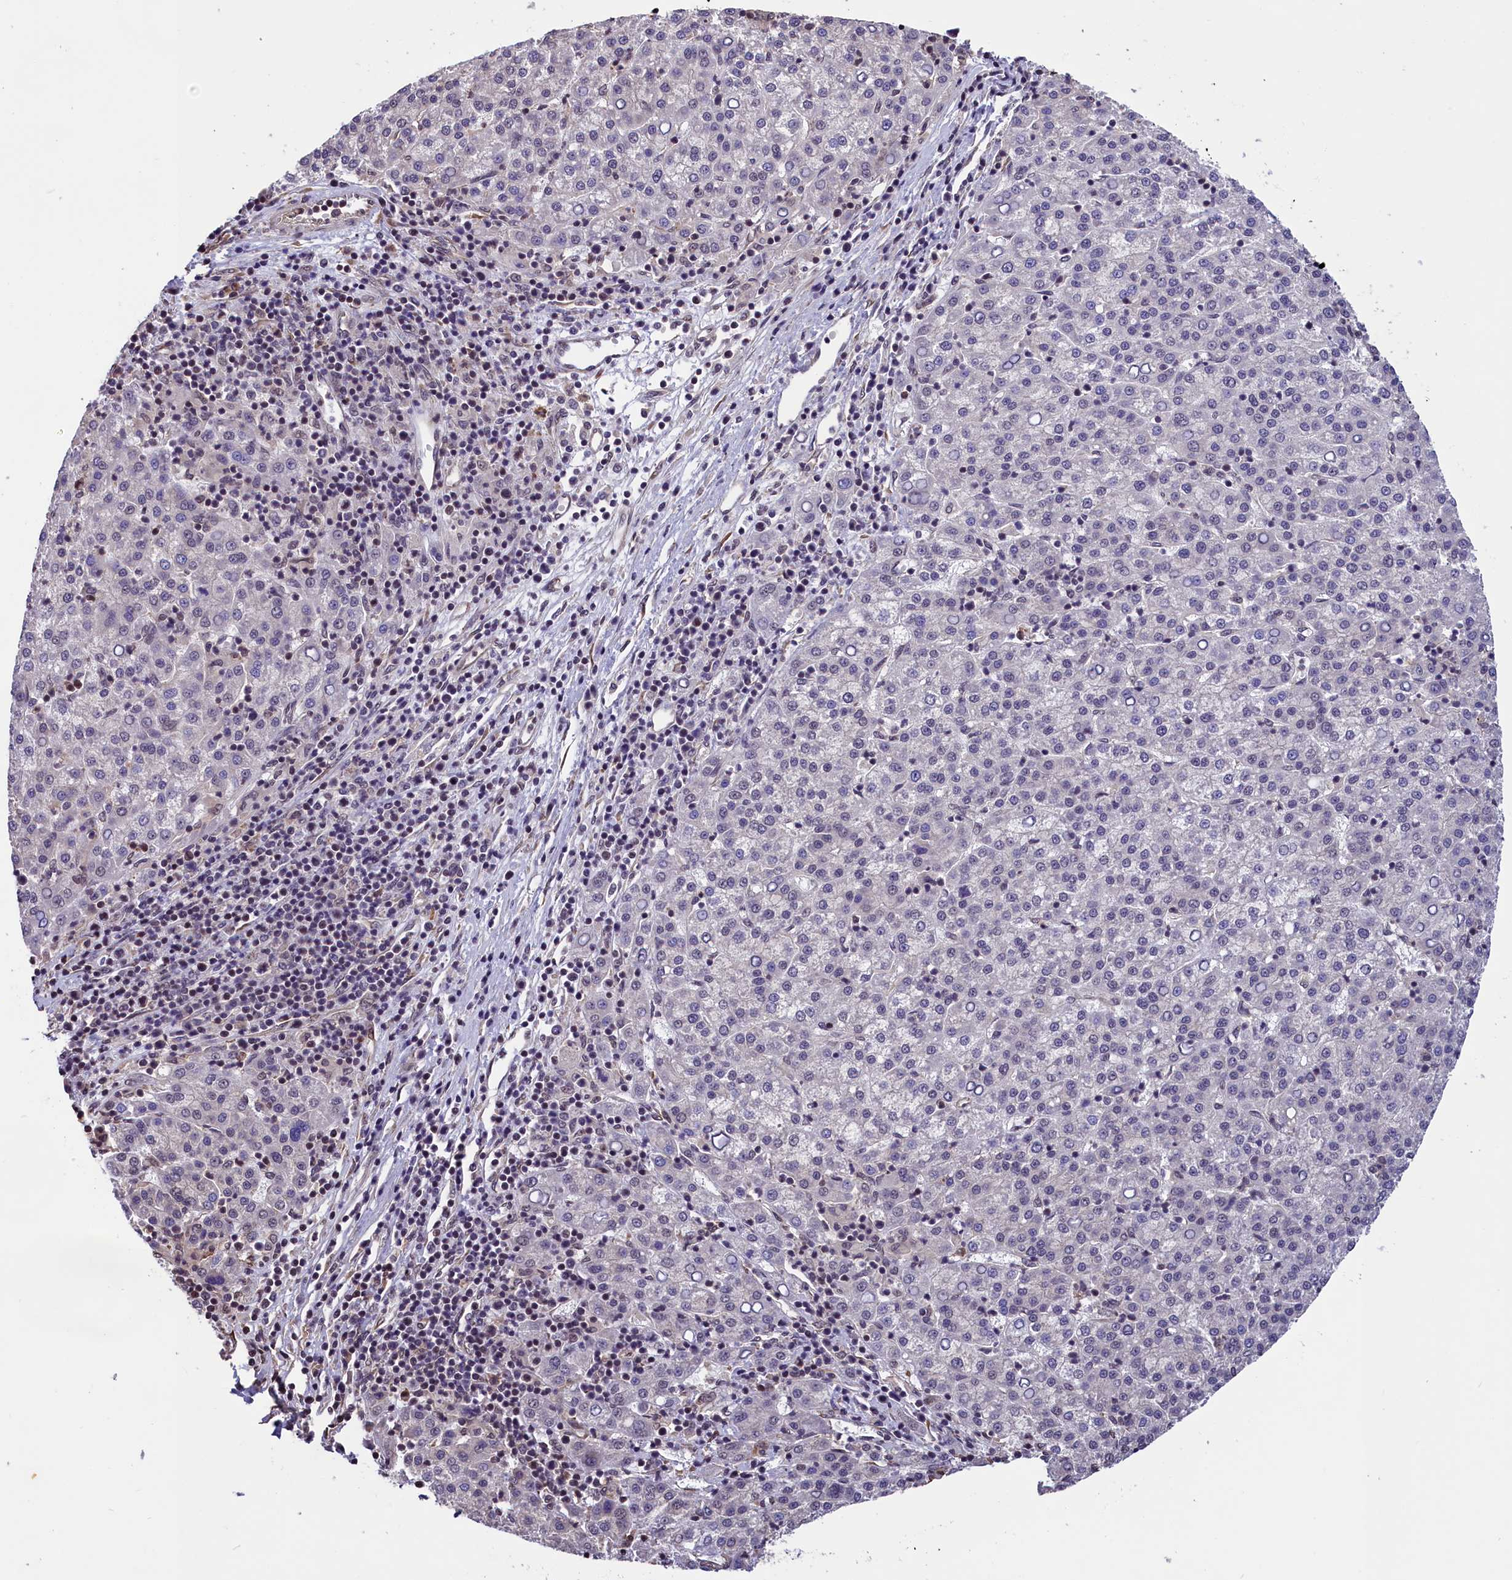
{"staining": {"intensity": "negative", "quantity": "none", "location": "none"}, "tissue": "liver cancer", "cell_type": "Tumor cells", "image_type": "cancer", "snomed": [{"axis": "morphology", "description": "Carcinoma, Hepatocellular, NOS"}, {"axis": "topography", "description": "Liver"}], "caption": "A photomicrograph of liver hepatocellular carcinoma stained for a protein shows no brown staining in tumor cells.", "gene": "ZC3H4", "patient": {"sex": "female", "age": 58}}